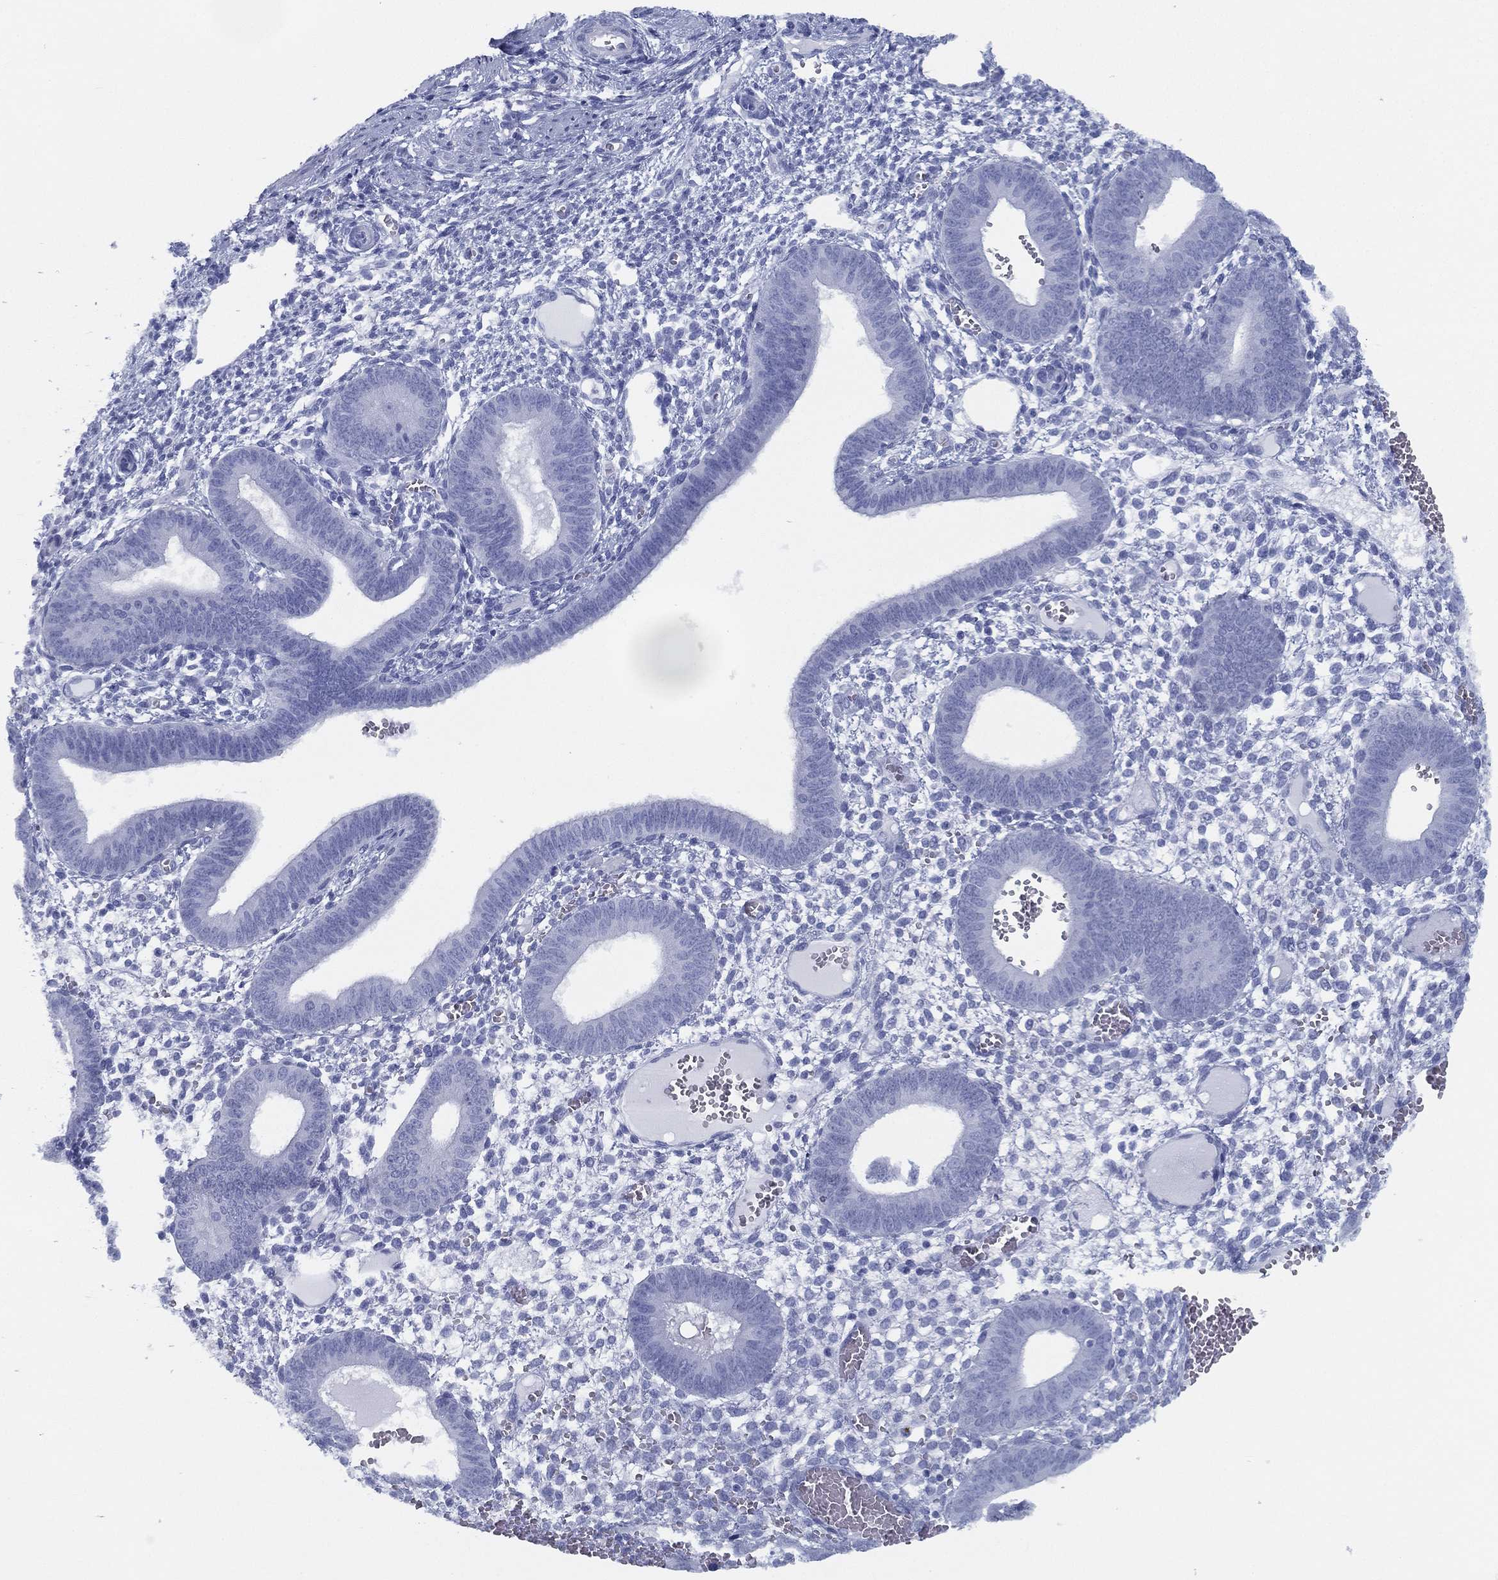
{"staining": {"intensity": "negative", "quantity": "none", "location": "none"}, "tissue": "endometrium", "cell_type": "Cells in endometrial stroma", "image_type": "normal", "snomed": [{"axis": "morphology", "description": "Normal tissue, NOS"}, {"axis": "topography", "description": "Endometrium"}], "caption": "DAB (3,3'-diaminobenzidine) immunohistochemical staining of benign human endometrium exhibits no significant positivity in cells in endometrial stroma.", "gene": "TMEM252", "patient": {"sex": "female", "age": 42}}